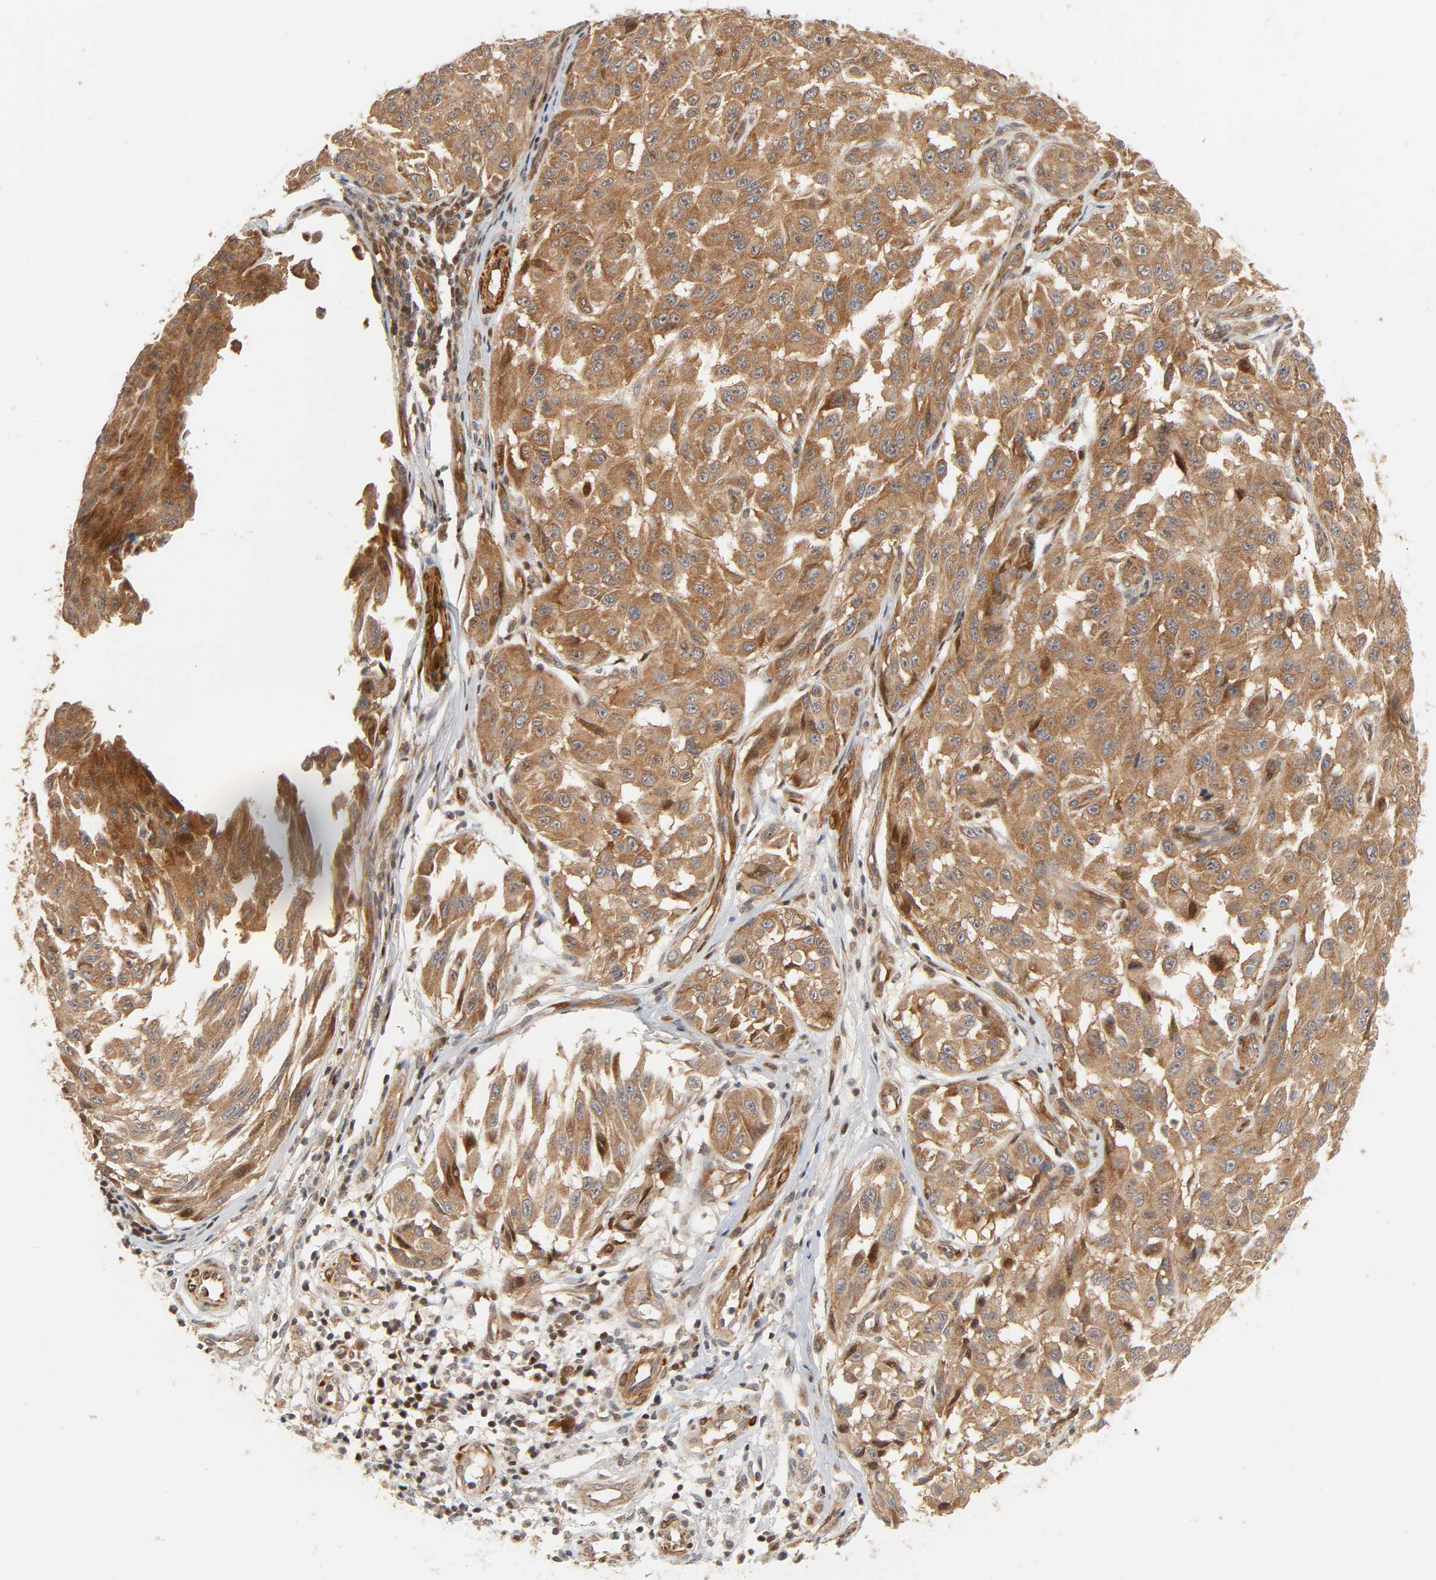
{"staining": {"intensity": "moderate", "quantity": ">75%", "location": "cytoplasmic/membranous"}, "tissue": "melanoma", "cell_type": "Tumor cells", "image_type": "cancer", "snomed": [{"axis": "morphology", "description": "Malignant melanoma, NOS"}, {"axis": "topography", "description": "Skin"}], "caption": "Immunohistochemical staining of melanoma reveals medium levels of moderate cytoplasmic/membranous staining in about >75% of tumor cells. Immunohistochemistry stains the protein of interest in brown and the nuclei are stained blue.", "gene": "NEMF", "patient": {"sex": "male", "age": 30}}